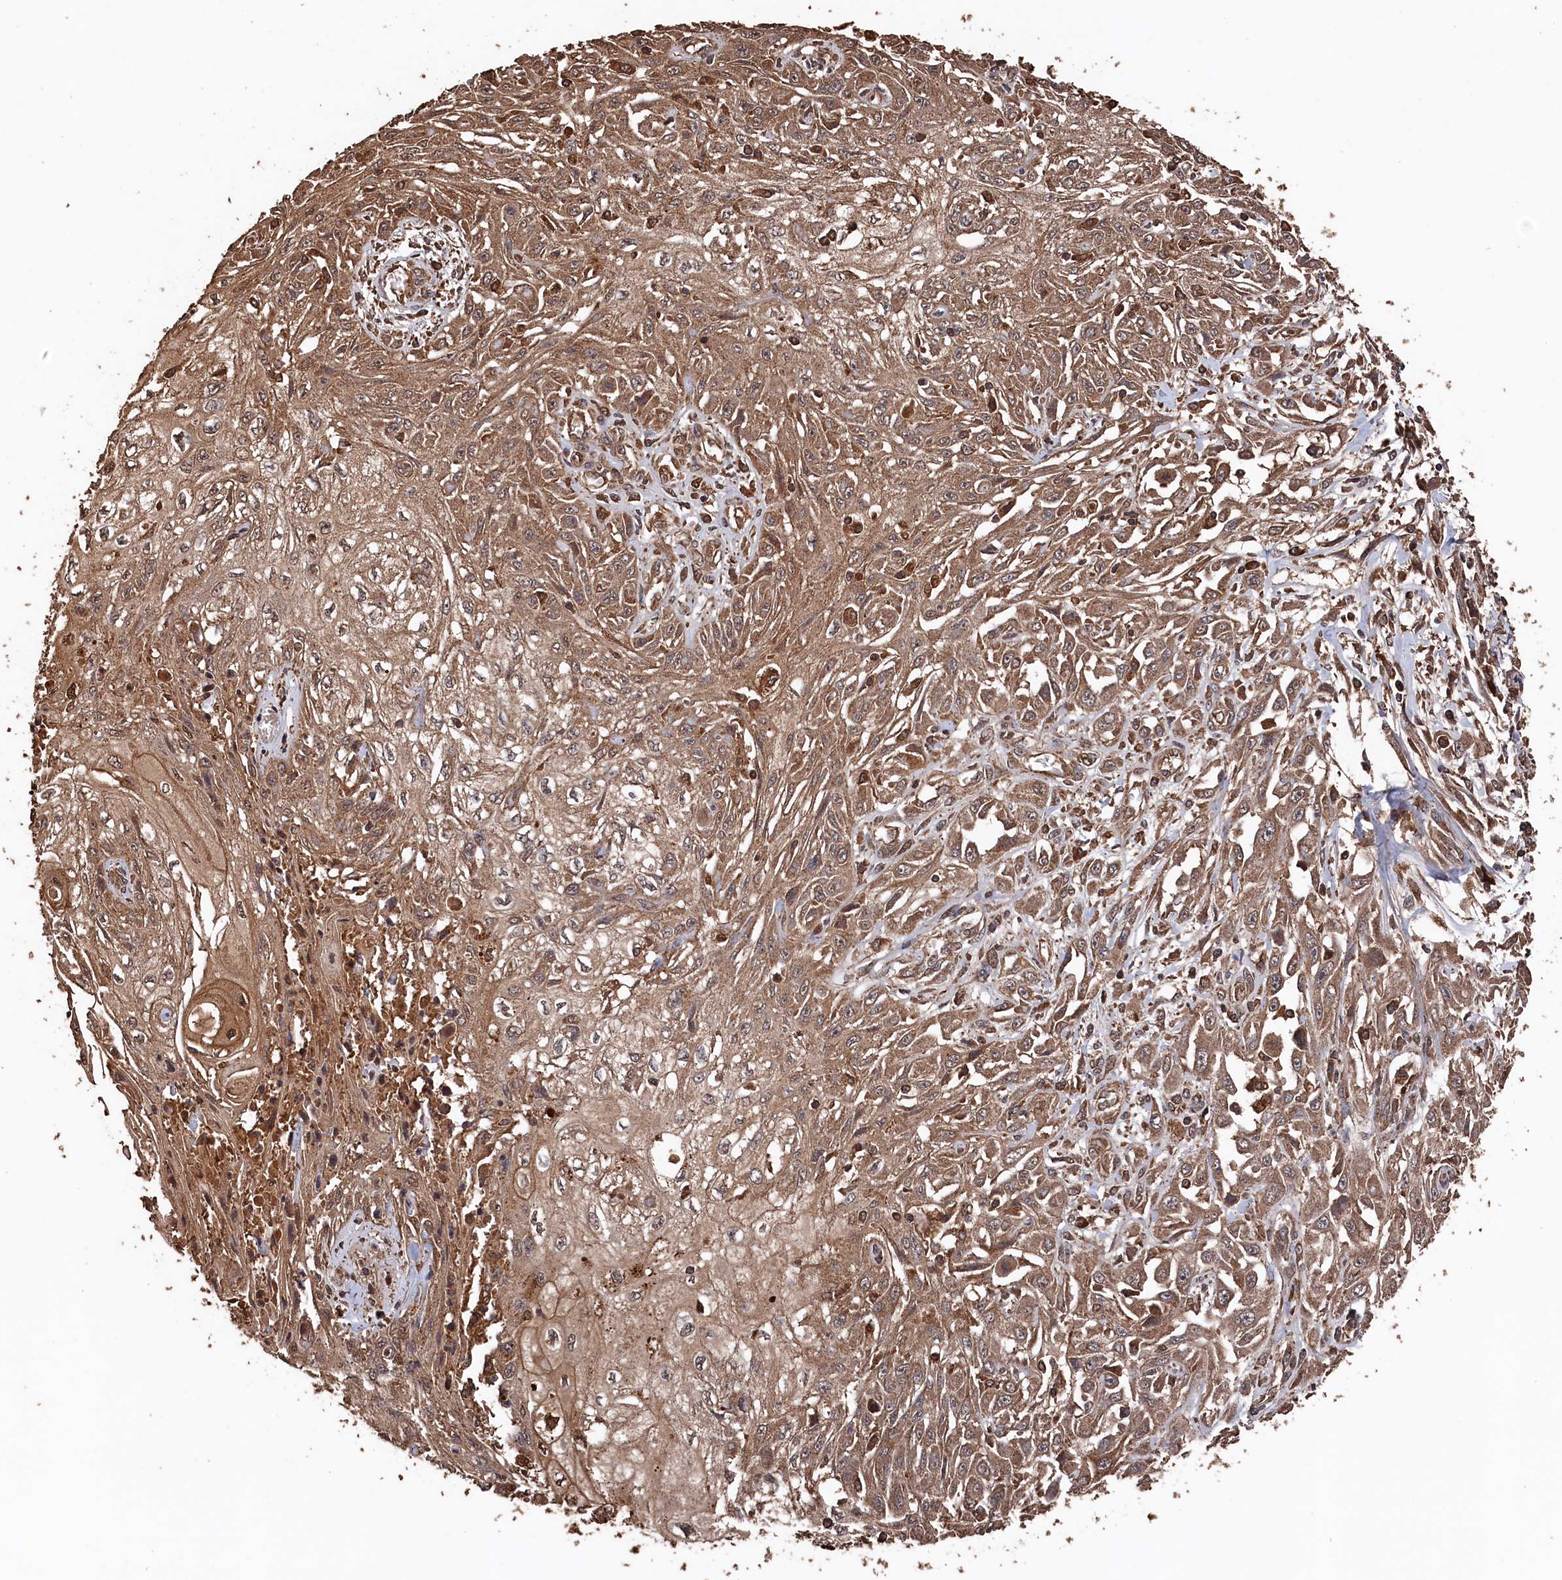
{"staining": {"intensity": "moderate", "quantity": ">75%", "location": "cytoplasmic/membranous"}, "tissue": "skin cancer", "cell_type": "Tumor cells", "image_type": "cancer", "snomed": [{"axis": "morphology", "description": "Squamous cell carcinoma, NOS"}, {"axis": "morphology", "description": "Squamous cell carcinoma, metastatic, NOS"}, {"axis": "topography", "description": "Skin"}, {"axis": "topography", "description": "Lymph node"}], "caption": "Immunohistochemistry (IHC) (DAB (3,3'-diaminobenzidine)) staining of human skin metastatic squamous cell carcinoma displays moderate cytoplasmic/membranous protein positivity in approximately >75% of tumor cells.", "gene": "SNX33", "patient": {"sex": "male", "age": 75}}